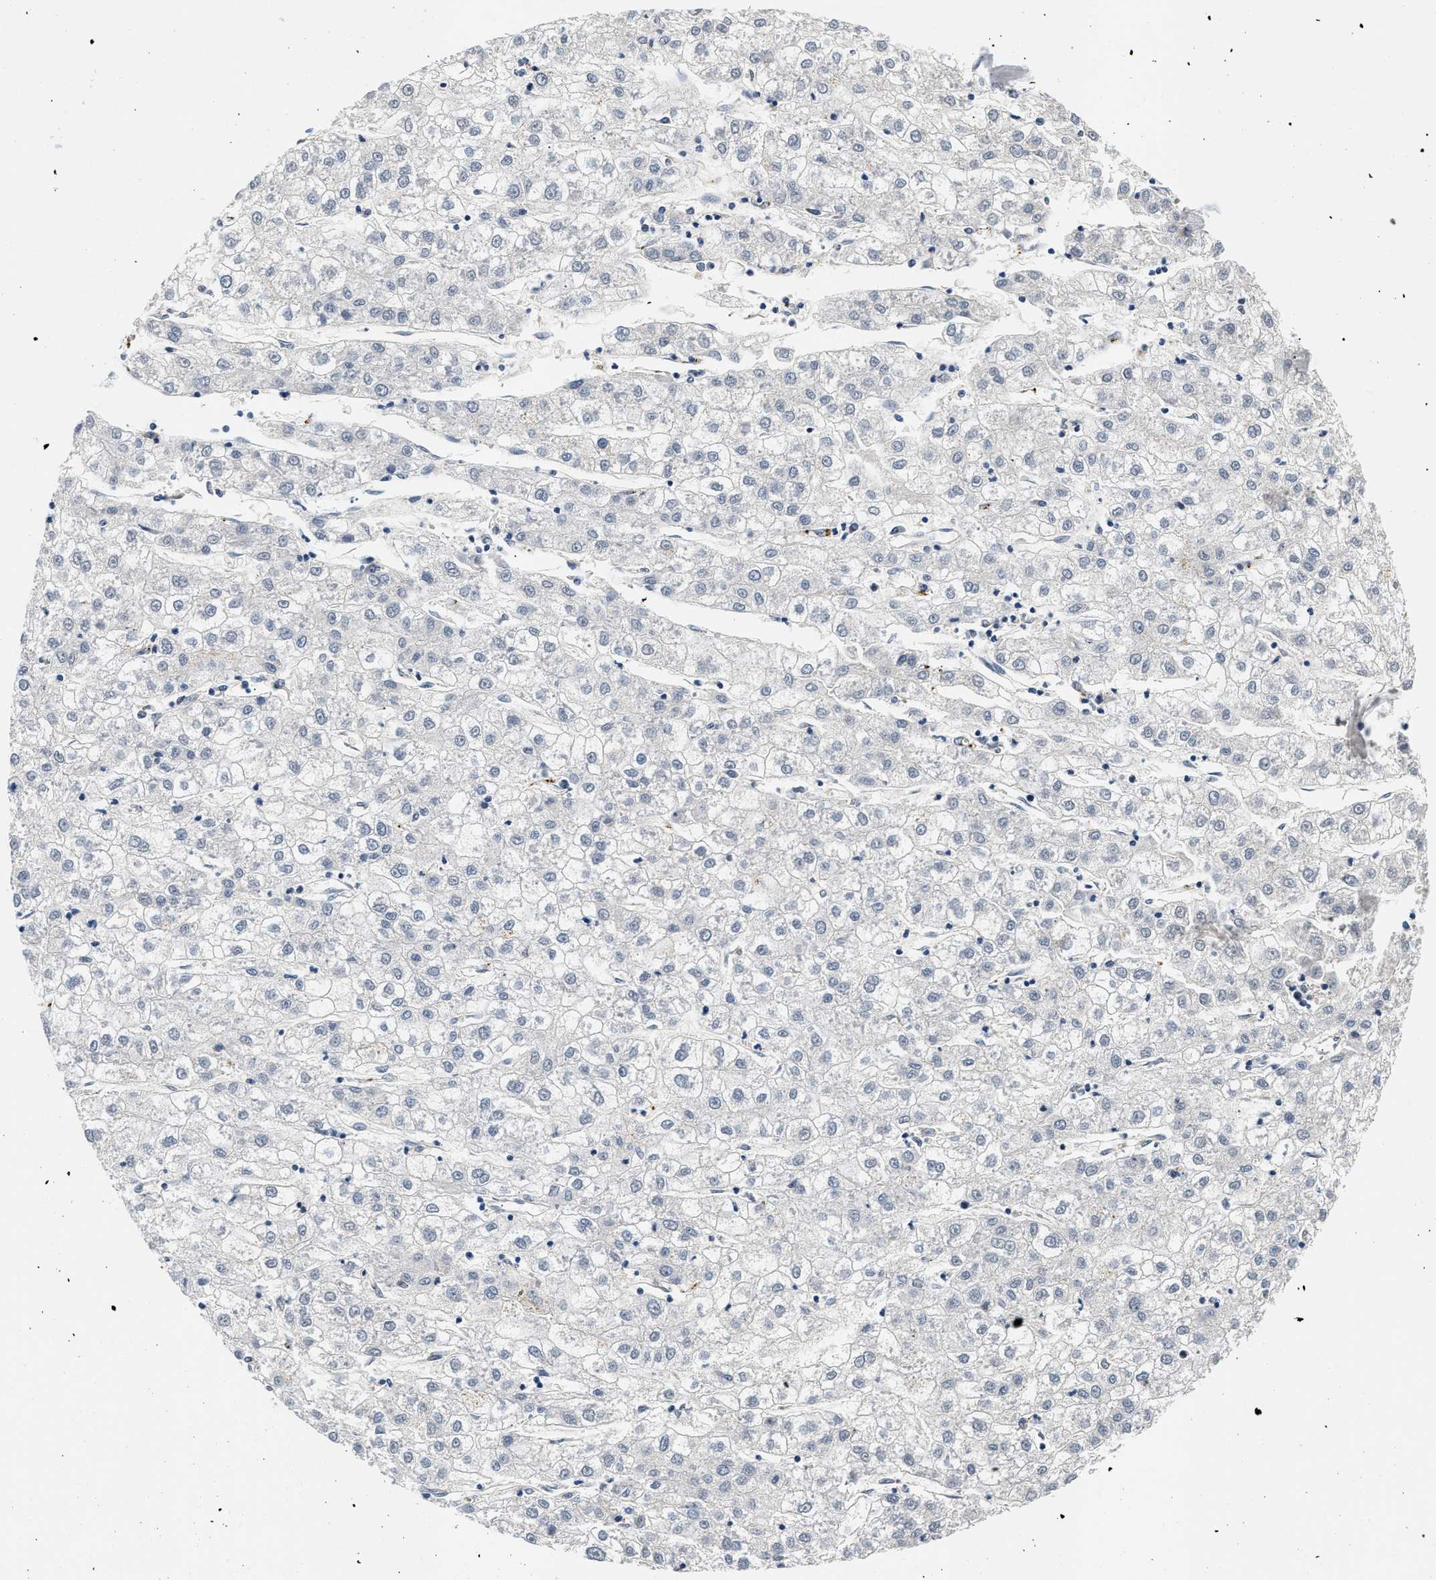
{"staining": {"intensity": "negative", "quantity": "none", "location": "none"}, "tissue": "liver cancer", "cell_type": "Tumor cells", "image_type": "cancer", "snomed": [{"axis": "morphology", "description": "Carcinoma, Hepatocellular, NOS"}, {"axis": "topography", "description": "Liver"}], "caption": "A photomicrograph of hepatocellular carcinoma (liver) stained for a protein reveals no brown staining in tumor cells.", "gene": "MED22", "patient": {"sex": "male", "age": 72}}